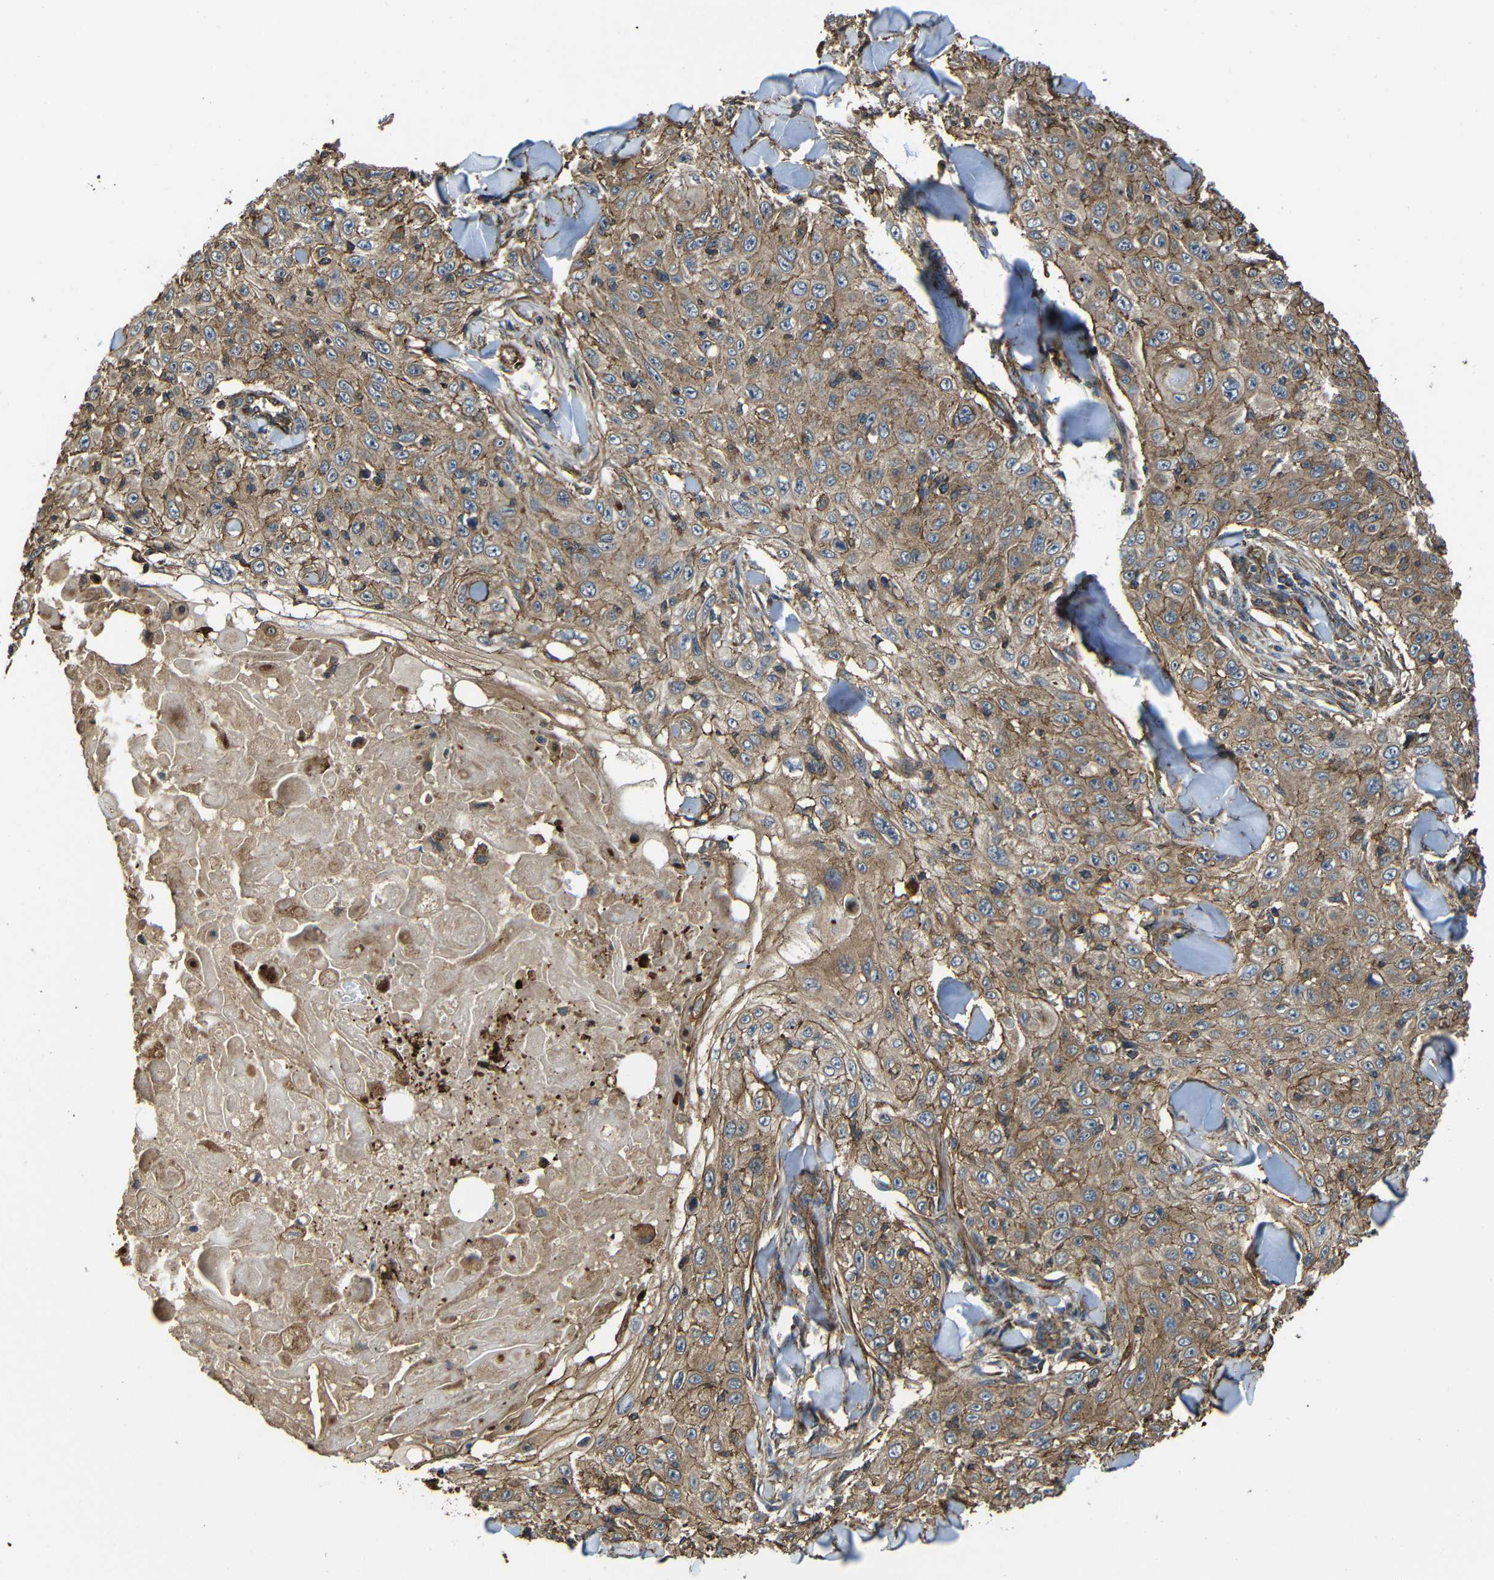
{"staining": {"intensity": "moderate", "quantity": ">75%", "location": "cytoplasmic/membranous"}, "tissue": "skin cancer", "cell_type": "Tumor cells", "image_type": "cancer", "snomed": [{"axis": "morphology", "description": "Squamous cell carcinoma, NOS"}, {"axis": "topography", "description": "Skin"}], "caption": "Skin squamous cell carcinoma stained with DAB immunohistochemistry (IHC) displays medium levels of moderate cytoplasmic/membranous expression in approximately >75% of tumor cells.", "gene": "PTCH1", "patient": {"sex": "male", "age": 86}}